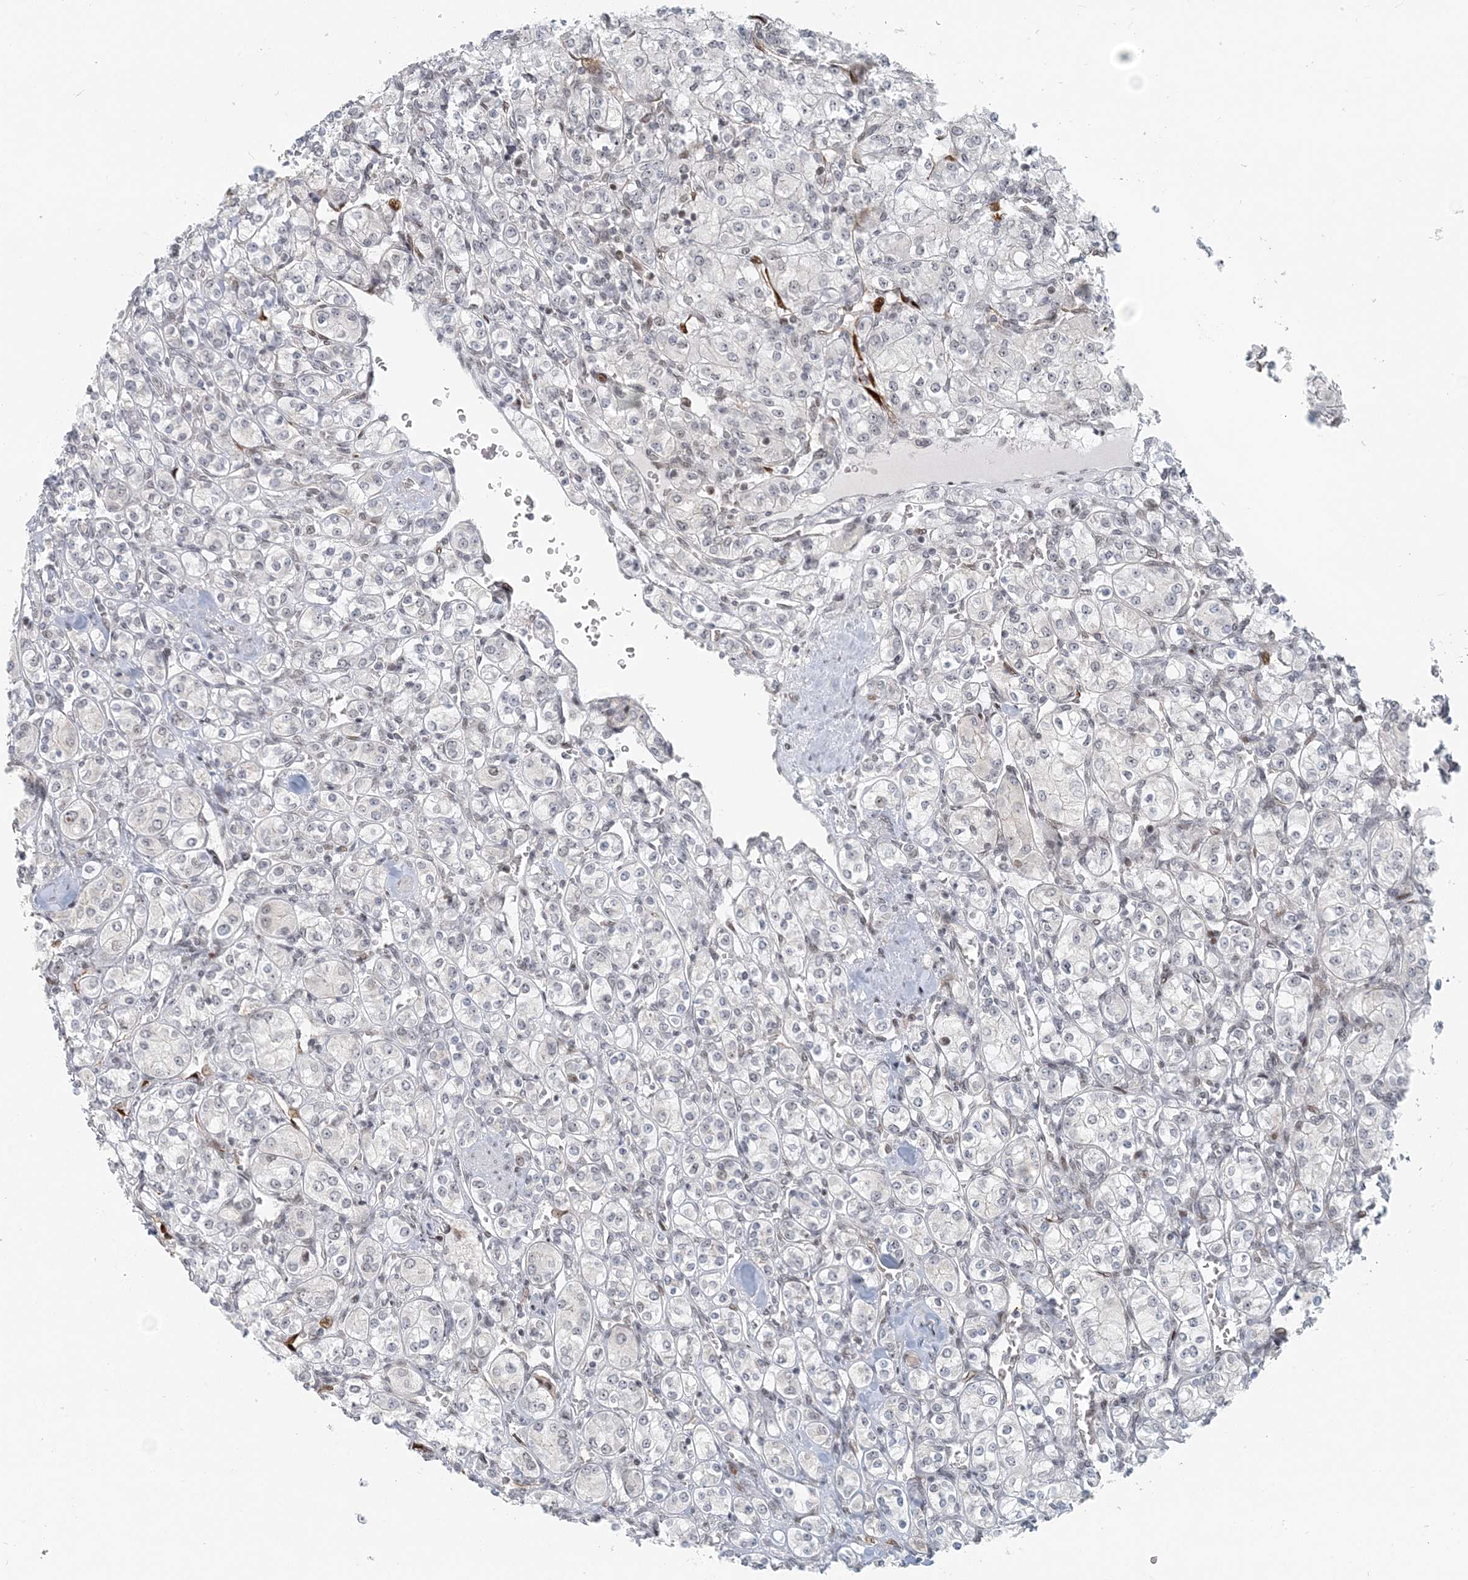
{"staining": {"intensity": "negative", "quantity": "none", "location": "none"}, "tissue": "renal cancer", "cell_type": "Tumor cells", "image_type": "cancer", "snomed": [{"axis": "morphology", "description": "Adenocarcinoma, NOS"}, {"axis": "topography", "description": "Kidney"}], "caption": "Immunohistochemistry (IHC) histopathology image of adenocarcinoma (renal) stained for a protein (brown), which shows no staining in tumor cells.", "gene": "BAZ1B", "patient": {"sex": "male", "age": 77}}